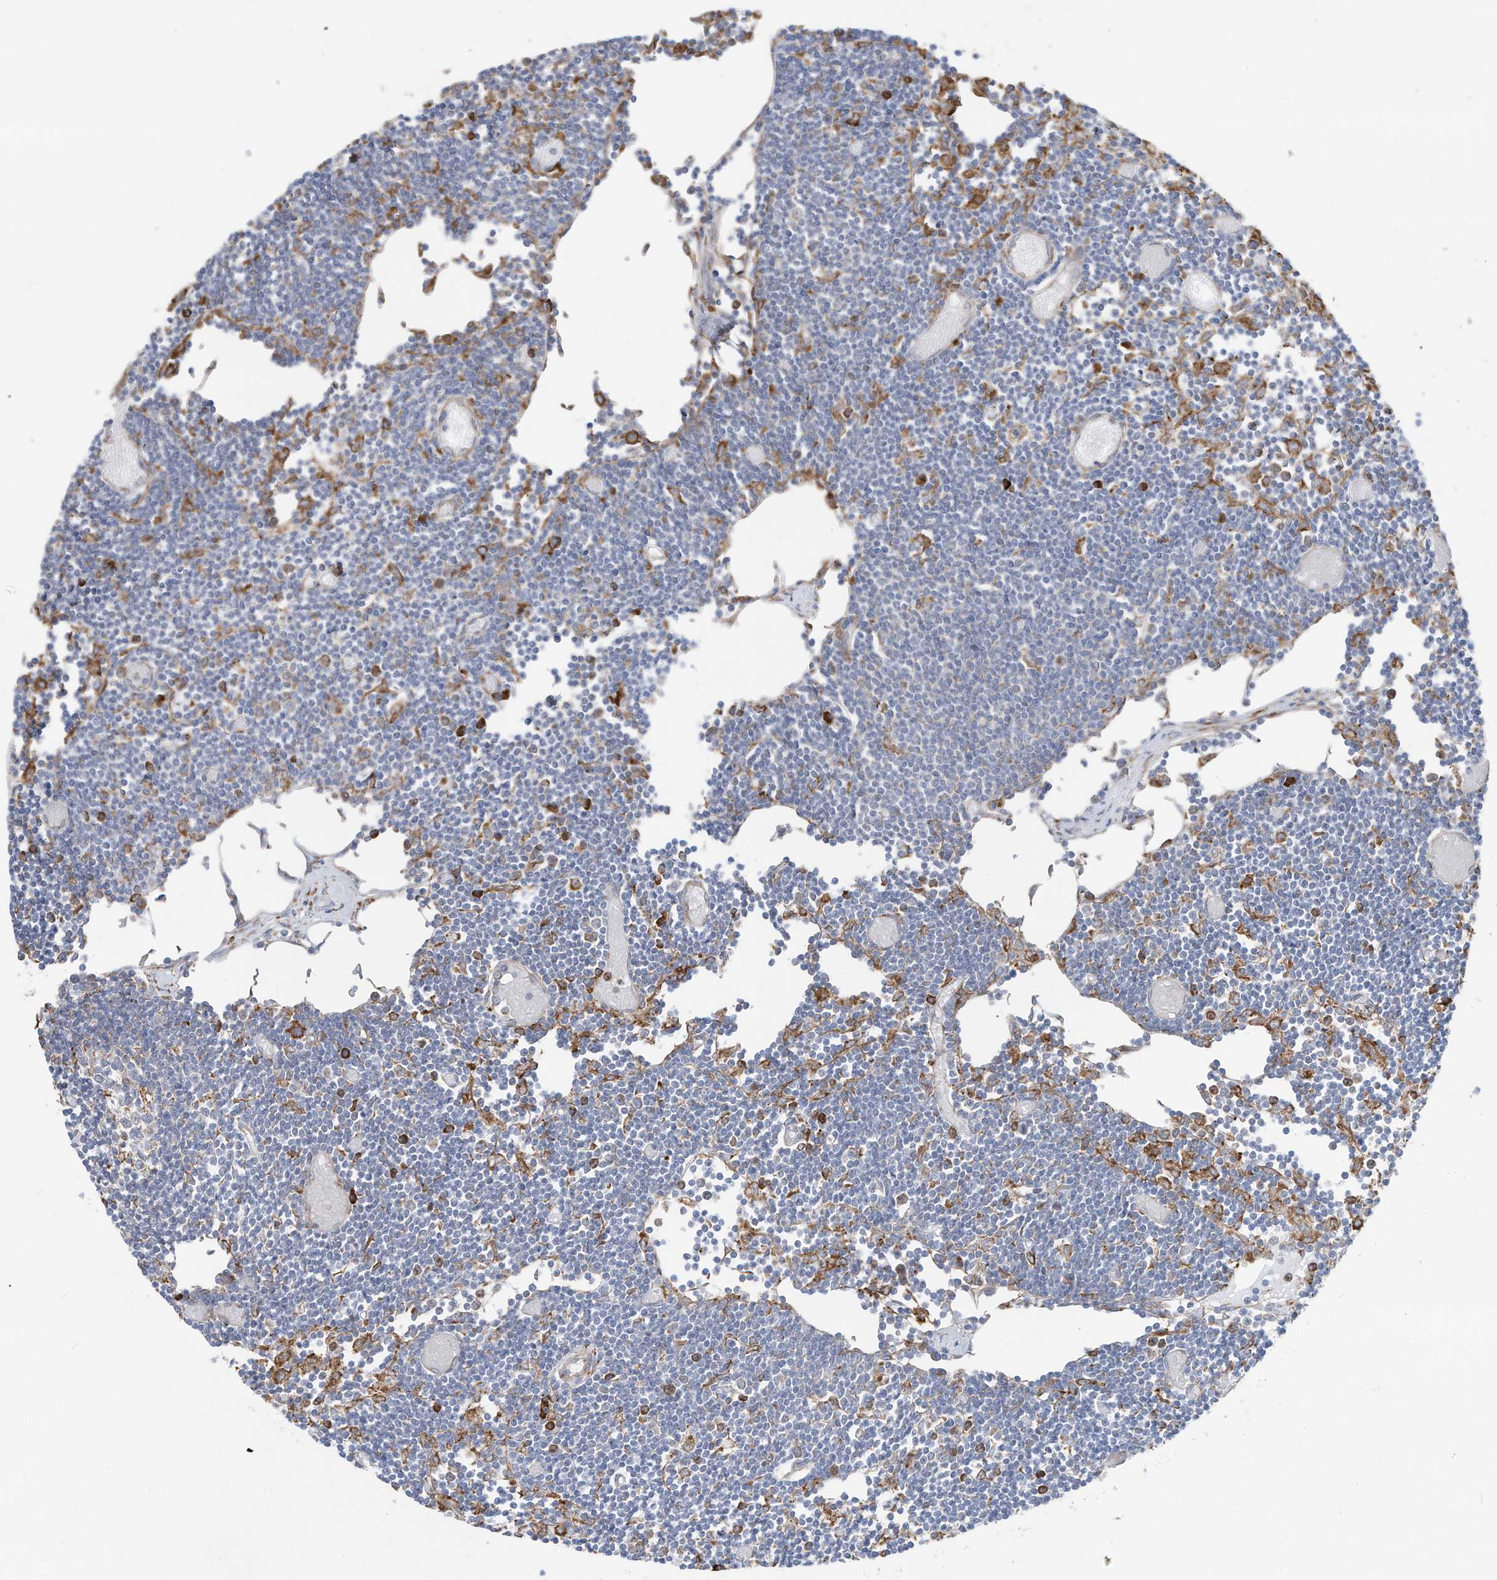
{"staining": {"intensity": "moderate", "quantity": "<25%", "location": "cytoplasmic/membranous"}, "tissue": "lymph node", "cell_type": "Germinal center cells", "image_type": "normal", "snomed": [{"axis": "morphology", "description": "Normal tissue, NOS"}, {"axis": "topography", "description": "Lymph node"}], "caption": "Human lymph node stained with a brown dye reveals moderate cytoplasmic/membranous positive expression in about <25% of germinal center cells.", "gene": "ZNF354C", "patient": {"sex": "female", "age": 11}}